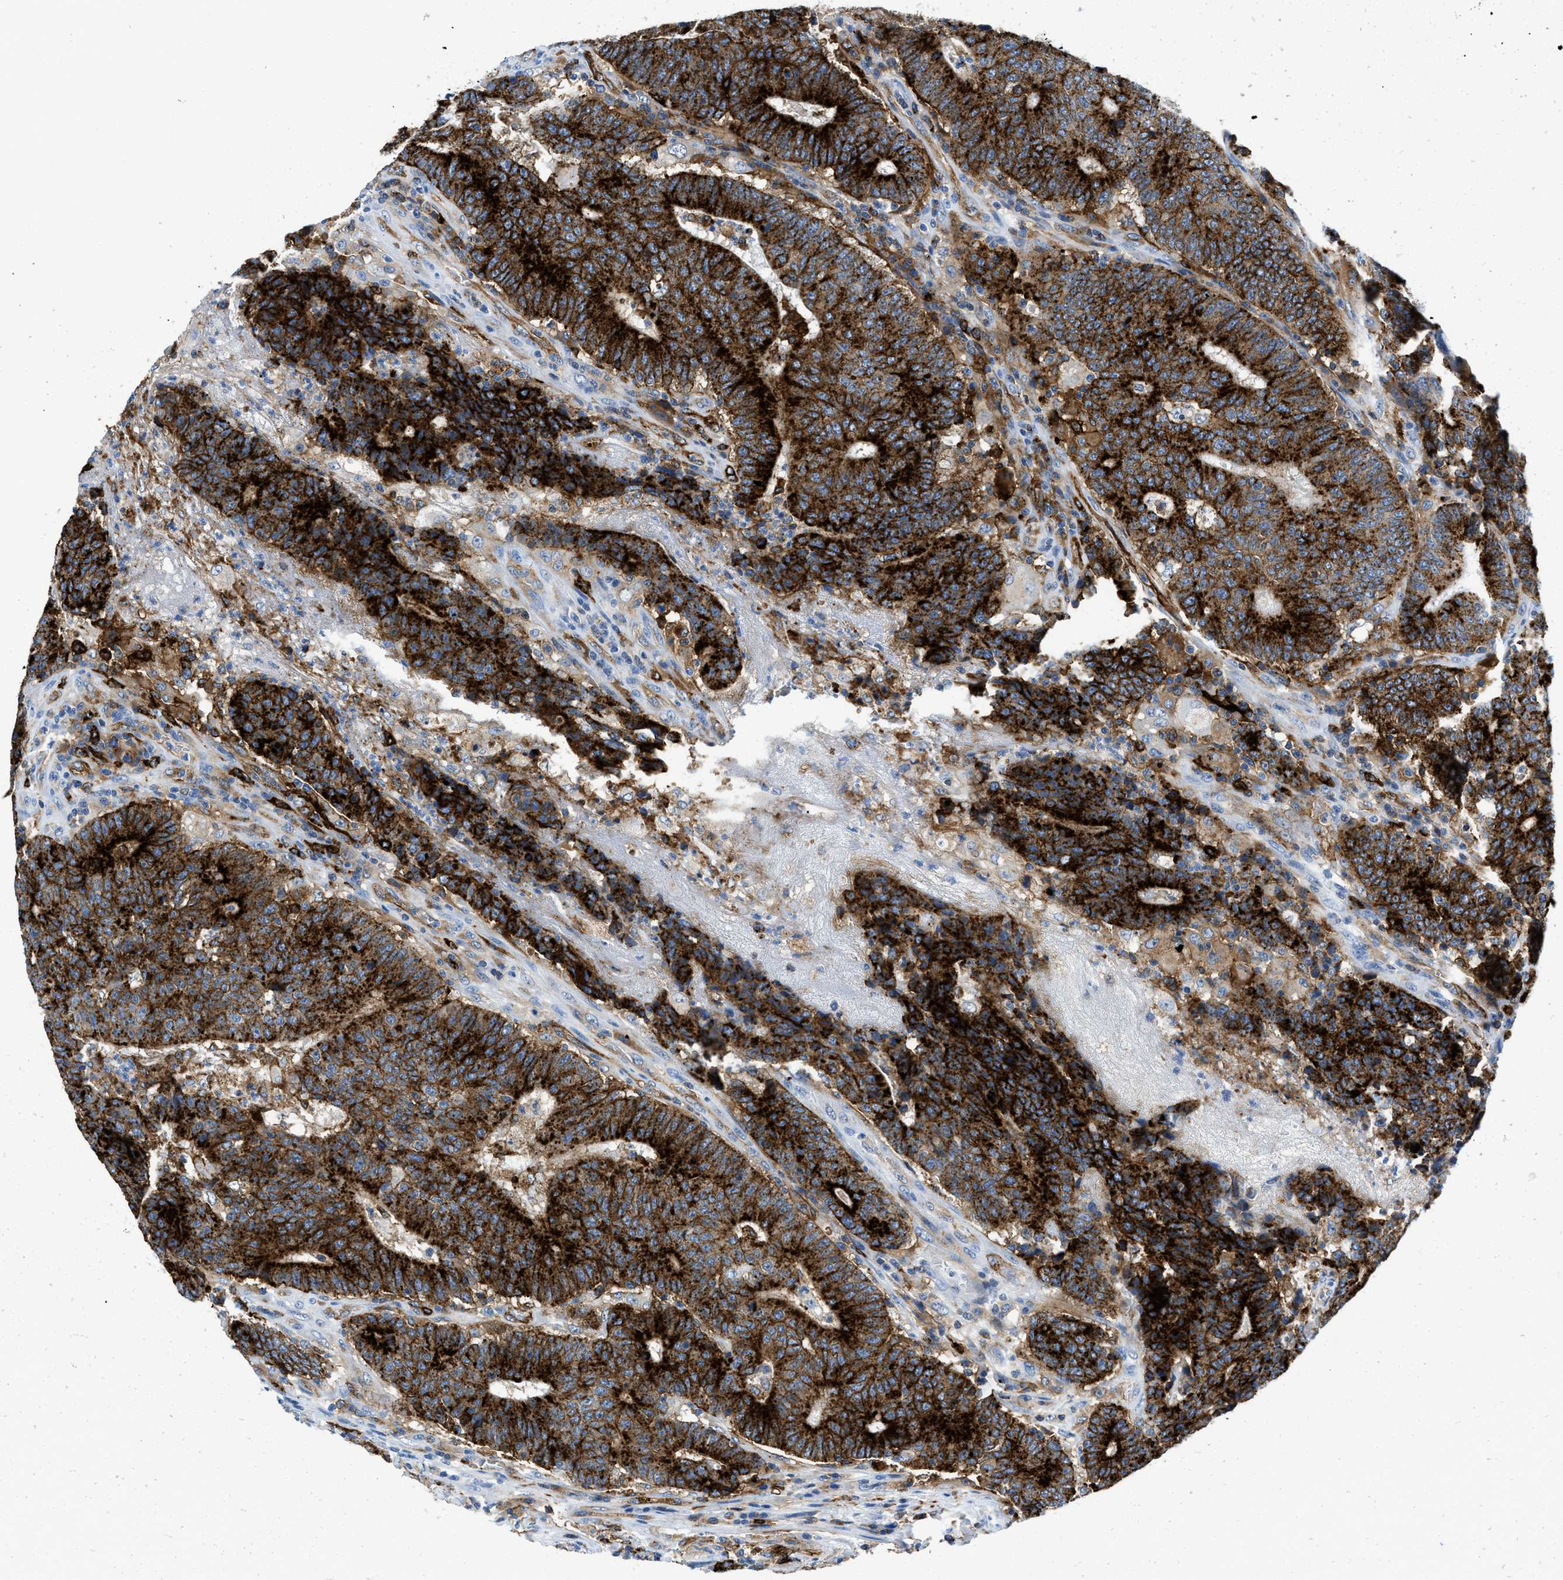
{"staining": {"intensity": "strong", "quantity": ">75%", "location": "cytoplasmic/membranous"}, "tissue": "colorectal cancer", "cell_type": "Tumor cells", "image_type": "cancer", "snomed": [{"axis": "morphology", "description": "Normal tissue, NOS"}, {"axis": "morphology", "description": "Adenocarcinoma, NOS"}, {"axis": "topography", "description": "Colon"}], "caption": "This is an image of immunohistochemistry staining of colorectal adenocarcinoma, which shows strong staining in the cytoplasmic/membranous of tumor cells.", "gene": "CD226", "patient": {"sex": "female", "age": 75}}